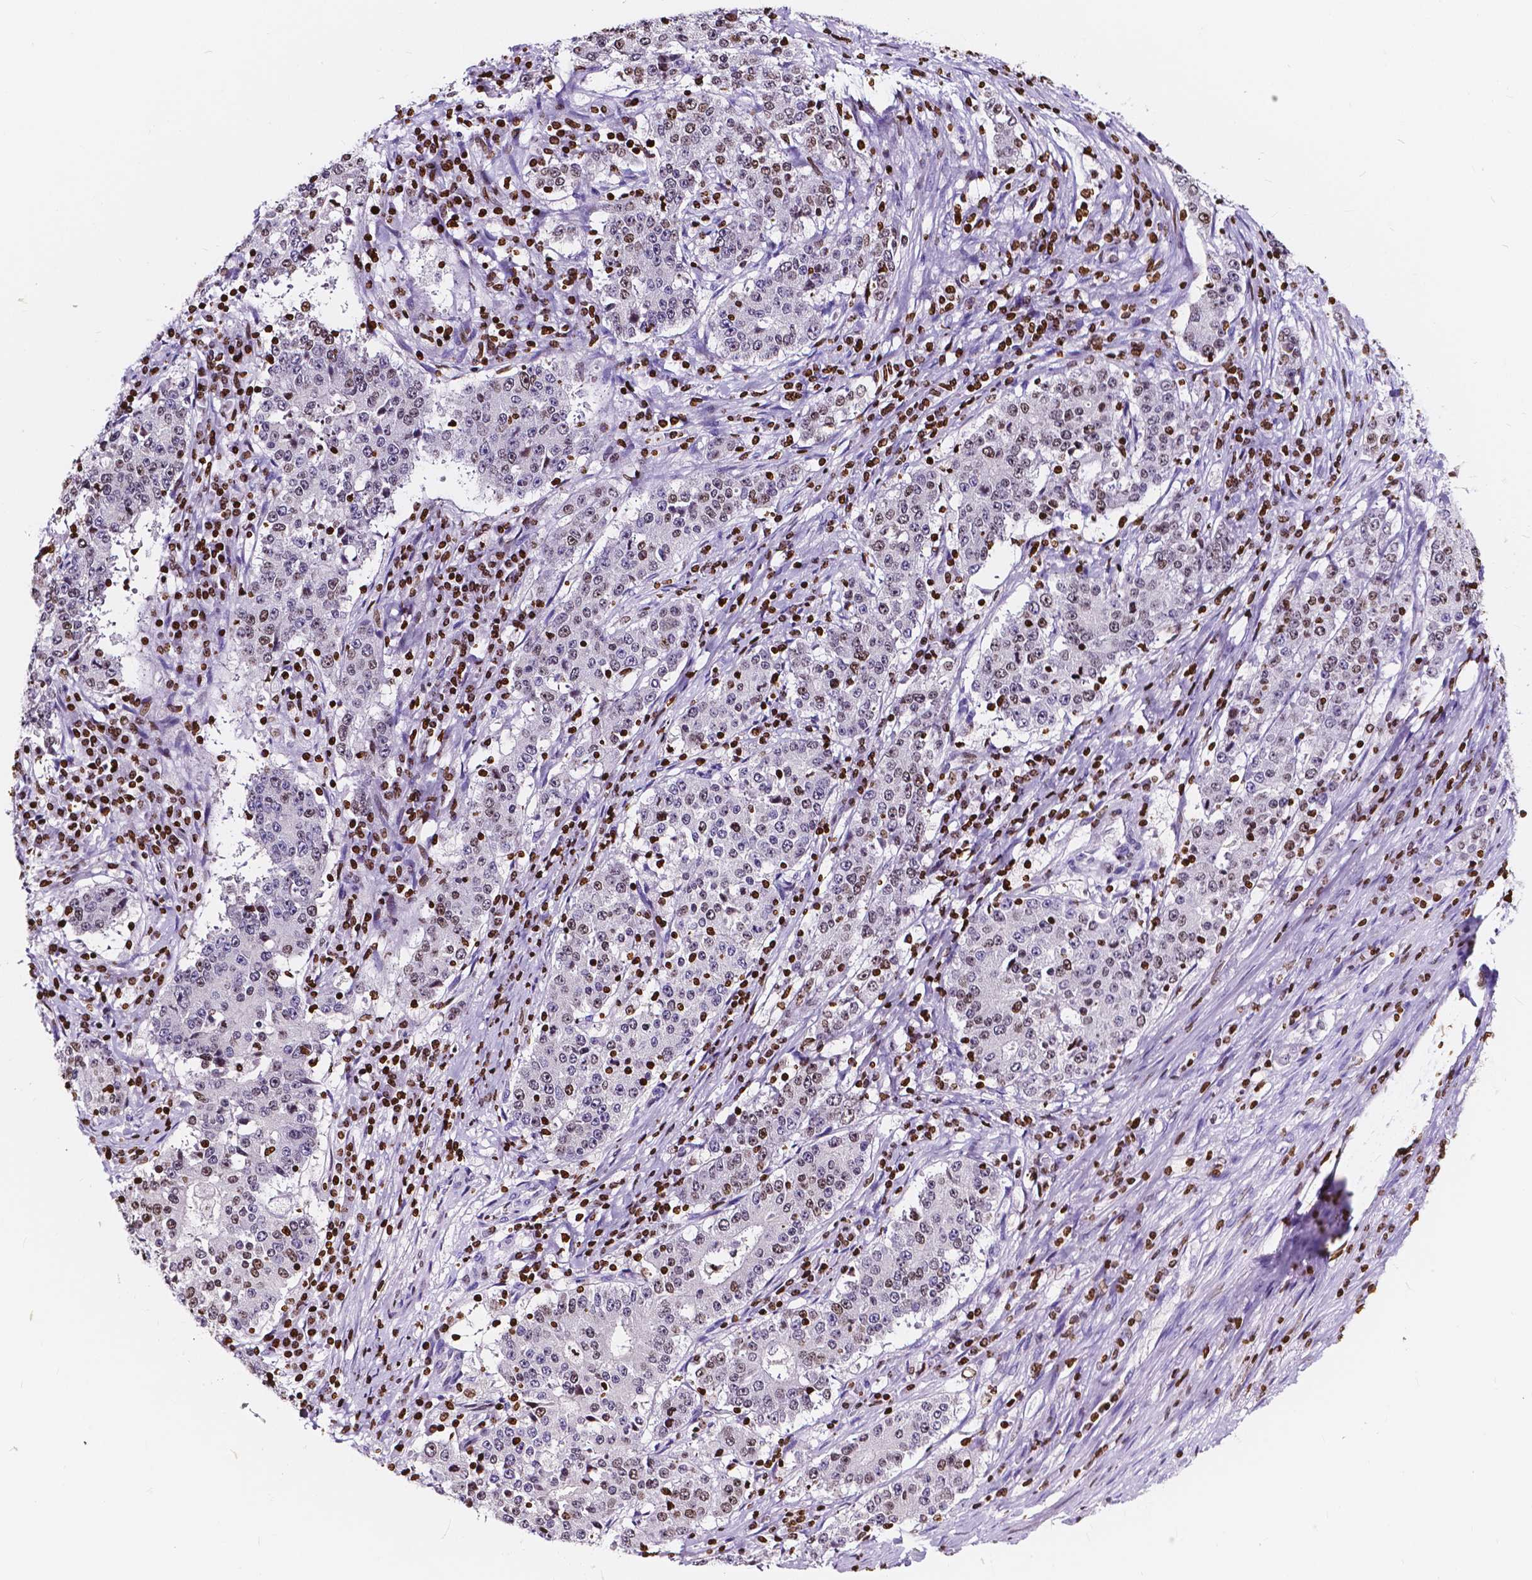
{"staining": {"intensity": "weak", "quantity": "<25%", "location": "nuclear"}, "tissue": "stomach cancer", "cell_type": "Tumor cells", "image_type": "cancer", "snomed": [{"axis": "morphology", "description": "Adenocarcinoma, NOS"}, {"axis": "topography", "description": "Stomach"}], "caption": "IHC of stomach cancer displays no expression in tumor cells. (Brightfield microscopy of DAB IHC at high magnification).", "gene": "CBY3", "patient": {"sex": "male", "age": 59}}